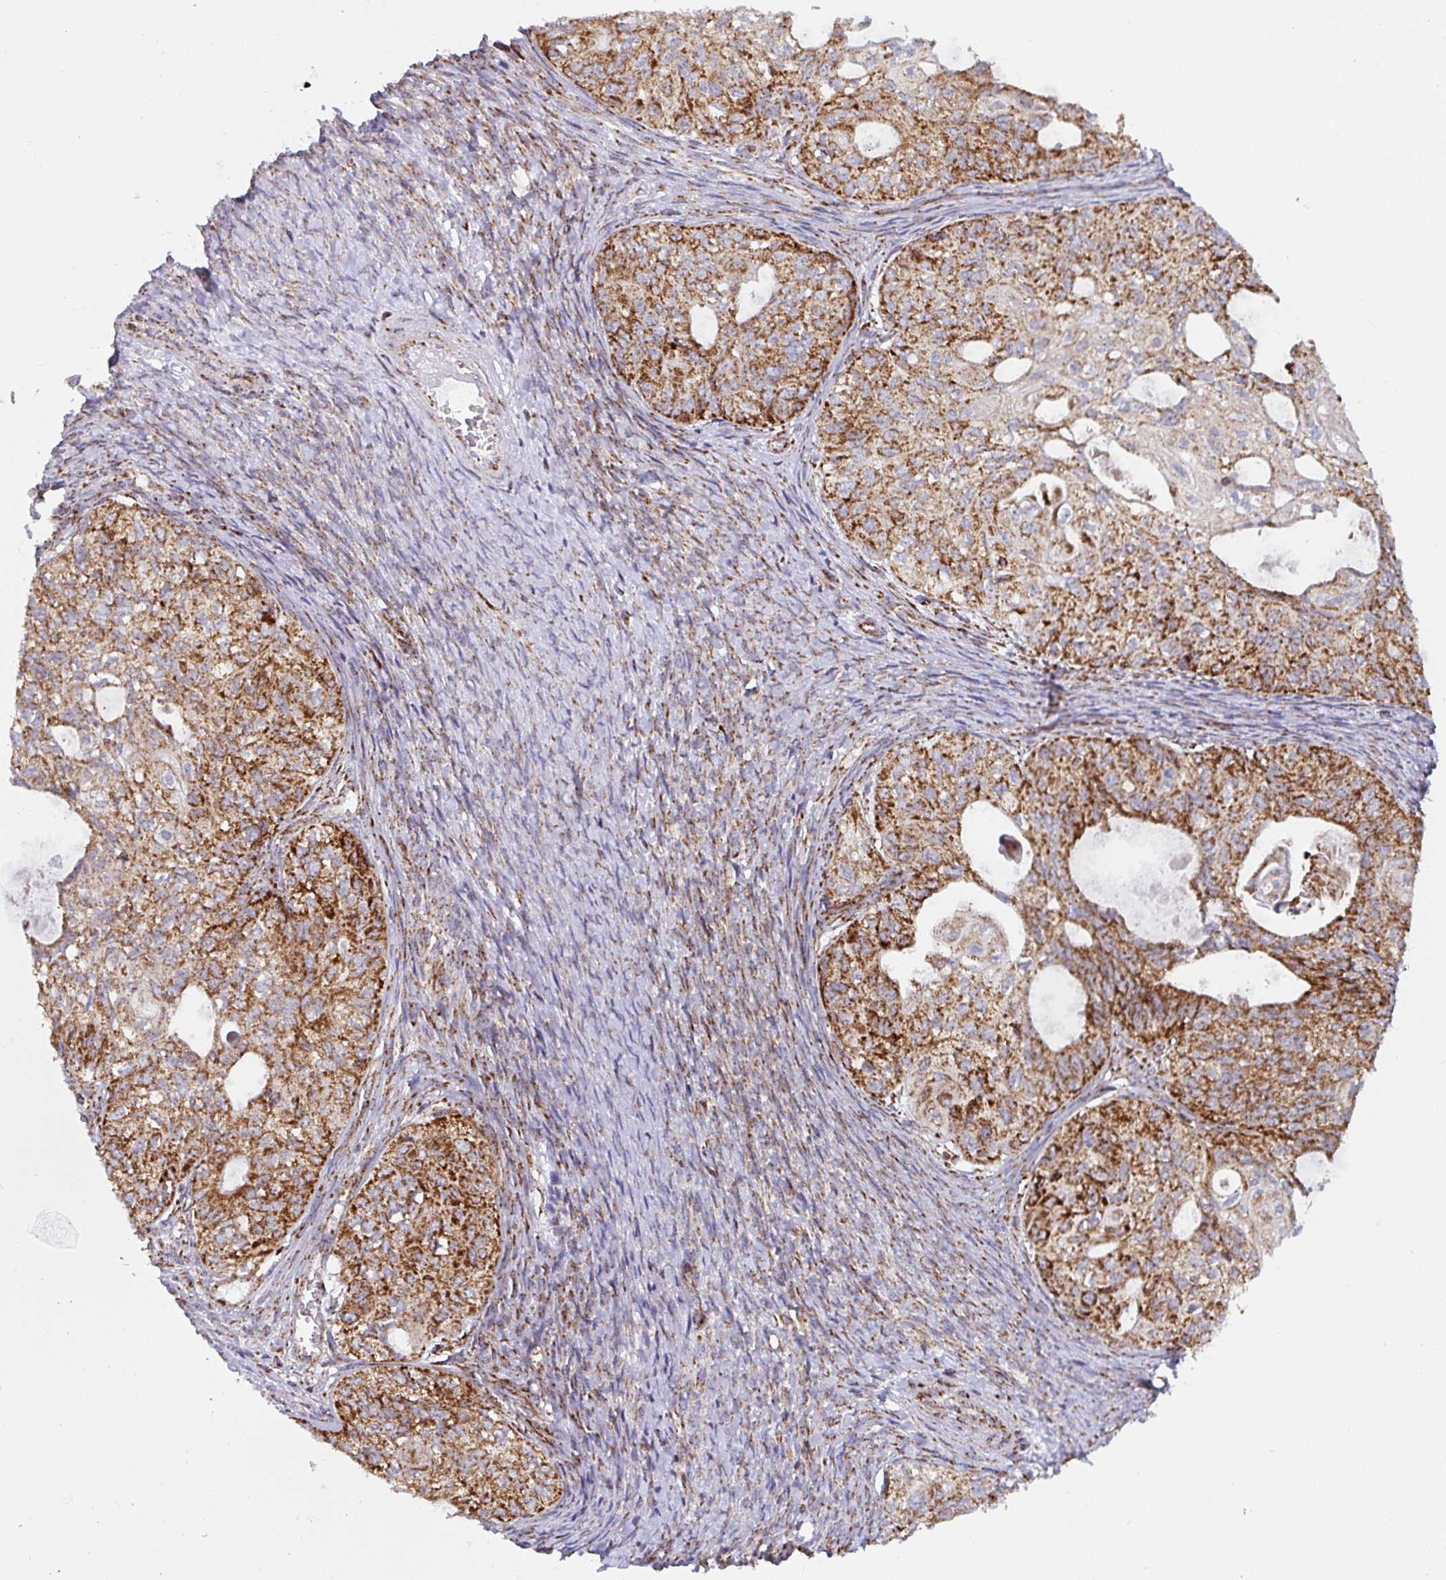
{"staining": {"intensity": "strong", "quantity": ">75%", "location": "cytoplasmic/membranous"}, "tissue": "ovarian cancer", "cell_type": "Tumor cells", "image_type": "cancer", "snomed": [{"axis": "morphology", "description": "Carcinoma, endometroid"}, {"axis": "topography", "description": "Ovary"}], "caption": "Human ovarian cancer stained with a protein marker displays strong staining in tumor cells.", "gene": "ATP5MJ", "patient": {"sex": "female", "age": 64}}